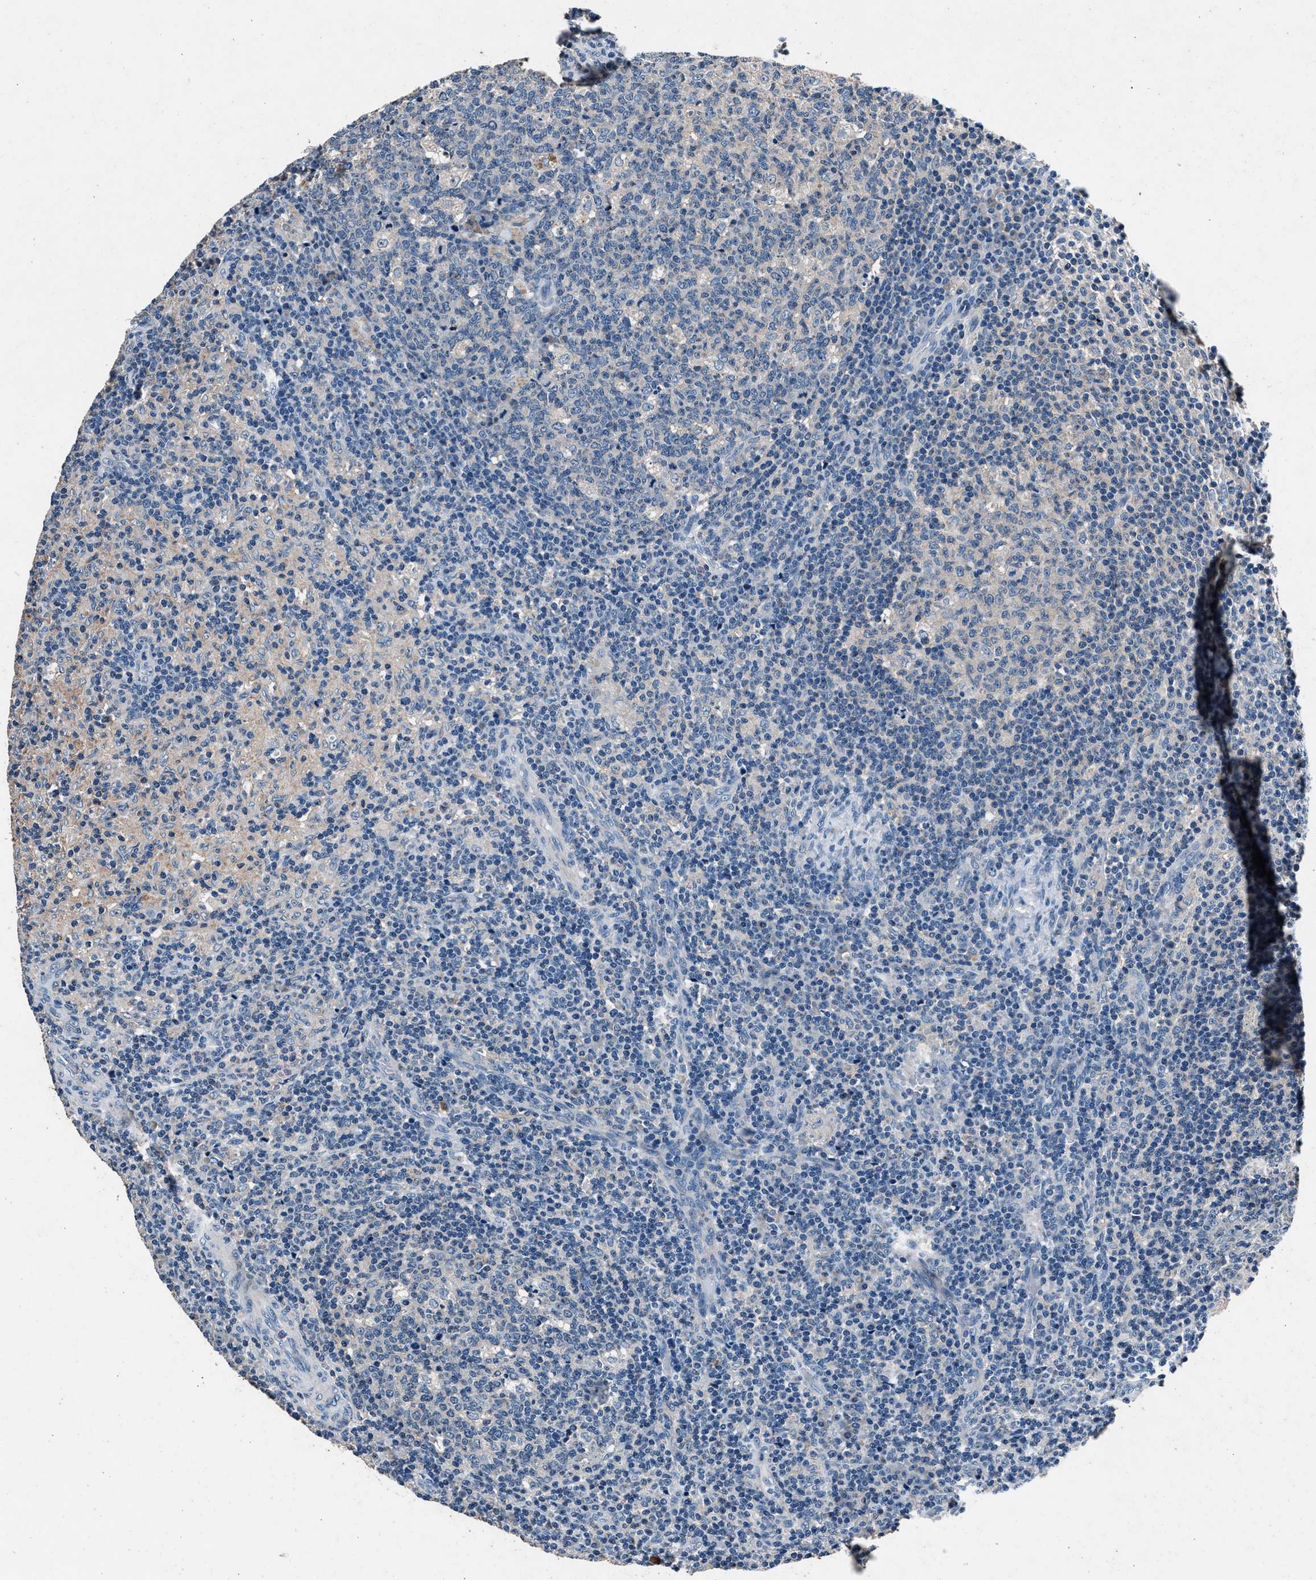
{"staining": {"intensity": "negative", "quantity": "none", "location": "none"}, "tissue": "lymph node", "cell_type": "Germinal center cells", "image_type": "normal", "snomed": [{"axis": "morphology", "description": "Normal tissue, NOS"}, {"axis": "morphology", "description": "Inflammation, NOS"}, {"axis": "topography", "description": "Lymph node"}], "caption": "A histopathology image of human lymph node is negative for staining in germinal center cells.", "gene": "DENND6B", "patient": {"sex": "male", "age": 55}}